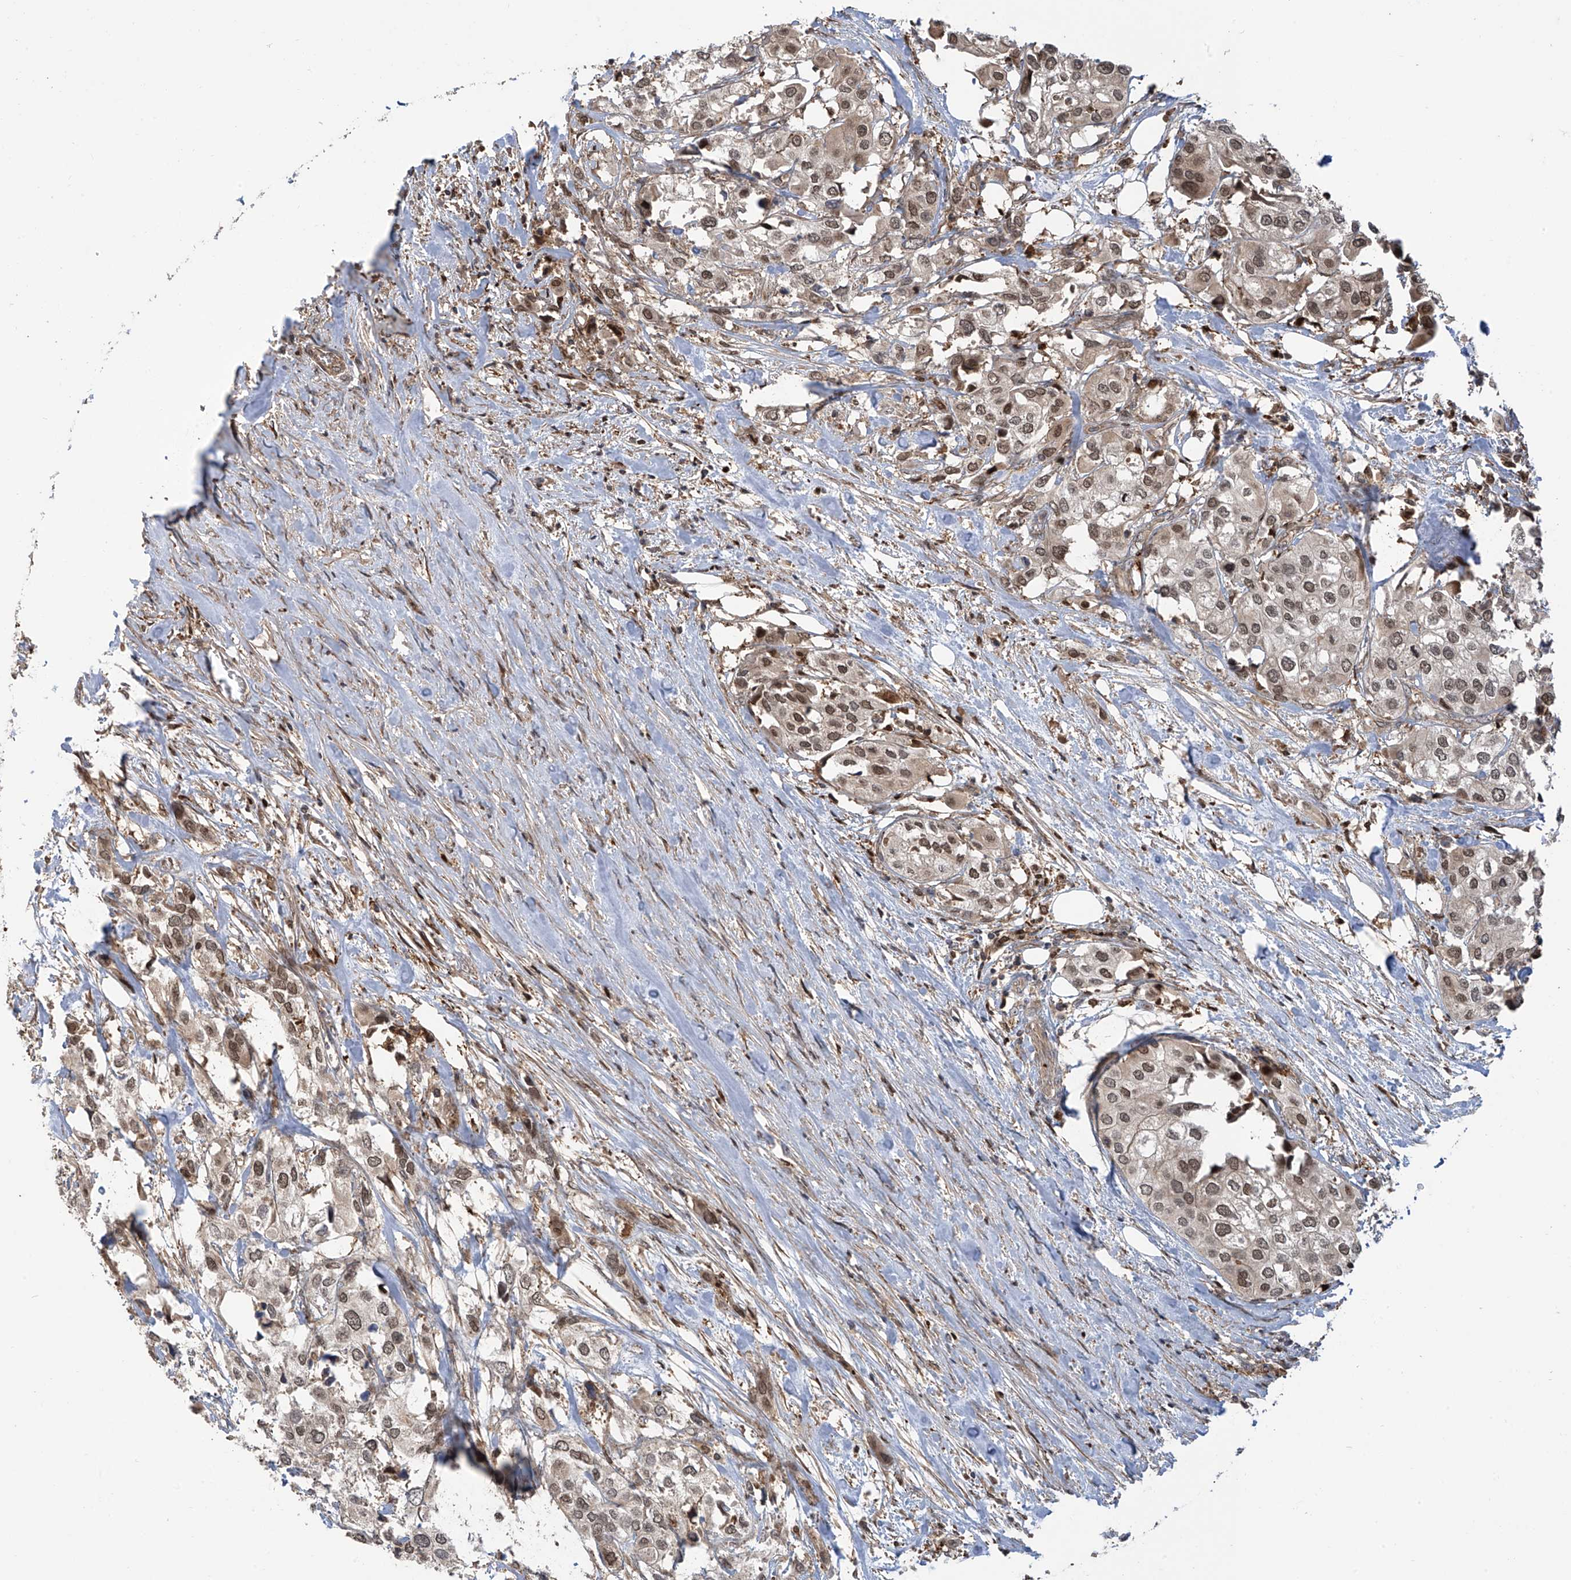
{"staining": {"intensity": "moderate", "quantity": ">75%", "location": "nuclear"}, "tissue": "urothelial cancer", "cell_type": "Tumor cells", "image_type": "cancer", "snomed": [{"axis": "morphology", "description": "Urothelial carcinoma, High grade"}, {"axis": "topography", "description": "Urinary bladder"}], "caption": "Protein expression analysis of human urothelial carcinoma (high-grade) reveals moderate nuclear staining in about >75% of tumor cells.", "gene": "ATAD2B", "patient": {"sex": "male", "age": 64}}